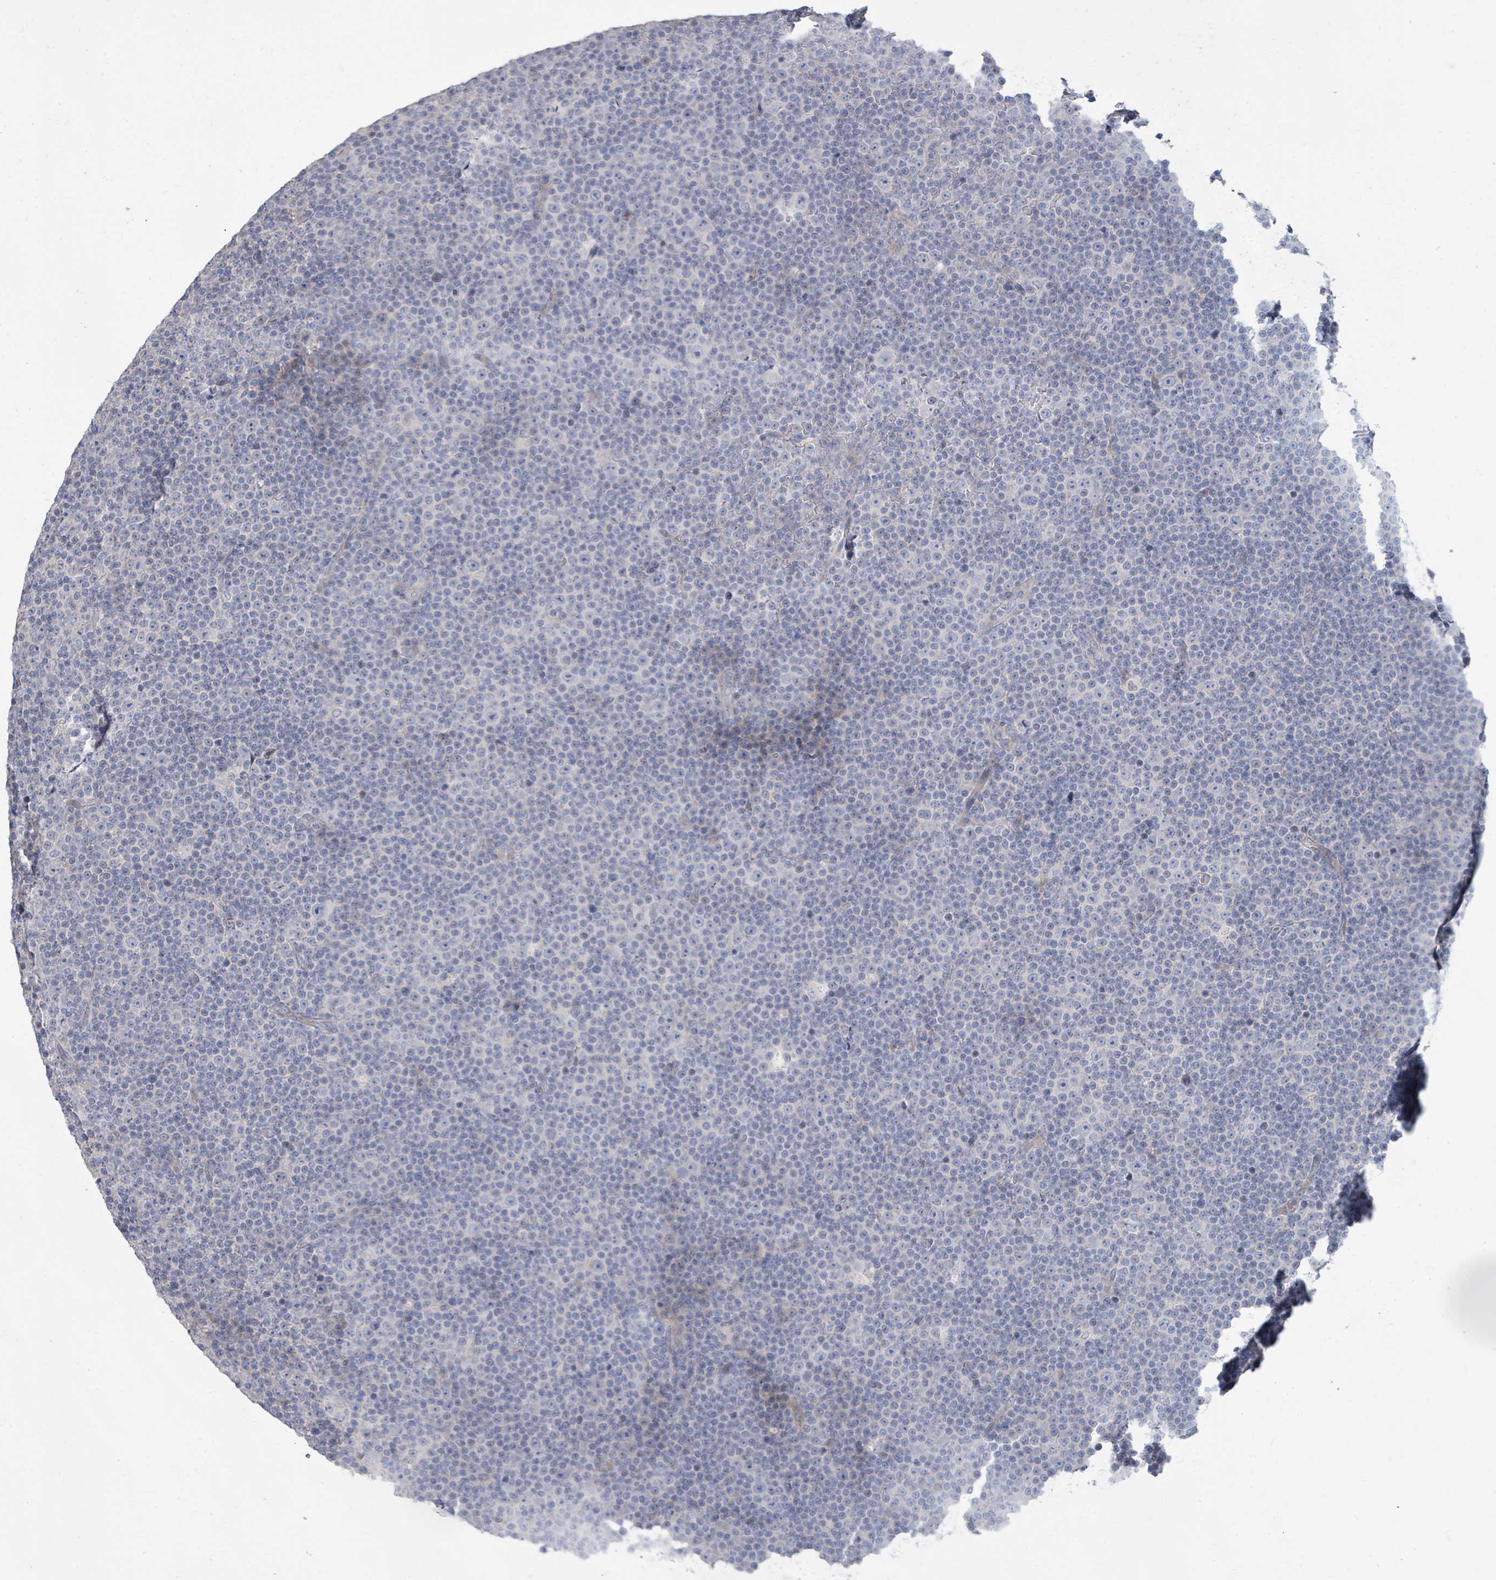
{"staining": {"intensity": "negative", "quantity": "none", "location": "none"}, "tissue": "lymphoma", "cell_type": "Tumor cells", "image_type": "cancer", "snomed": [{"axis": "morphology", "description": "Malignant lymphoma, non-Hodgkin's type, Low grade"}, {"axis": "topography", "description": "Lymph node"}], "caption": "High power microscopy image of an immunohistochemistry (IHC) micrograph of low-grade malignant lymphoma, non-Hodgkin's type, revealing no significant expression in tumor cells. The staining is performed using DAB brown chromogen with nuclei counter-stained in using hematoxylin.", "gene": "KCNS2", "patient": {"sex": "female", "age": 67}}